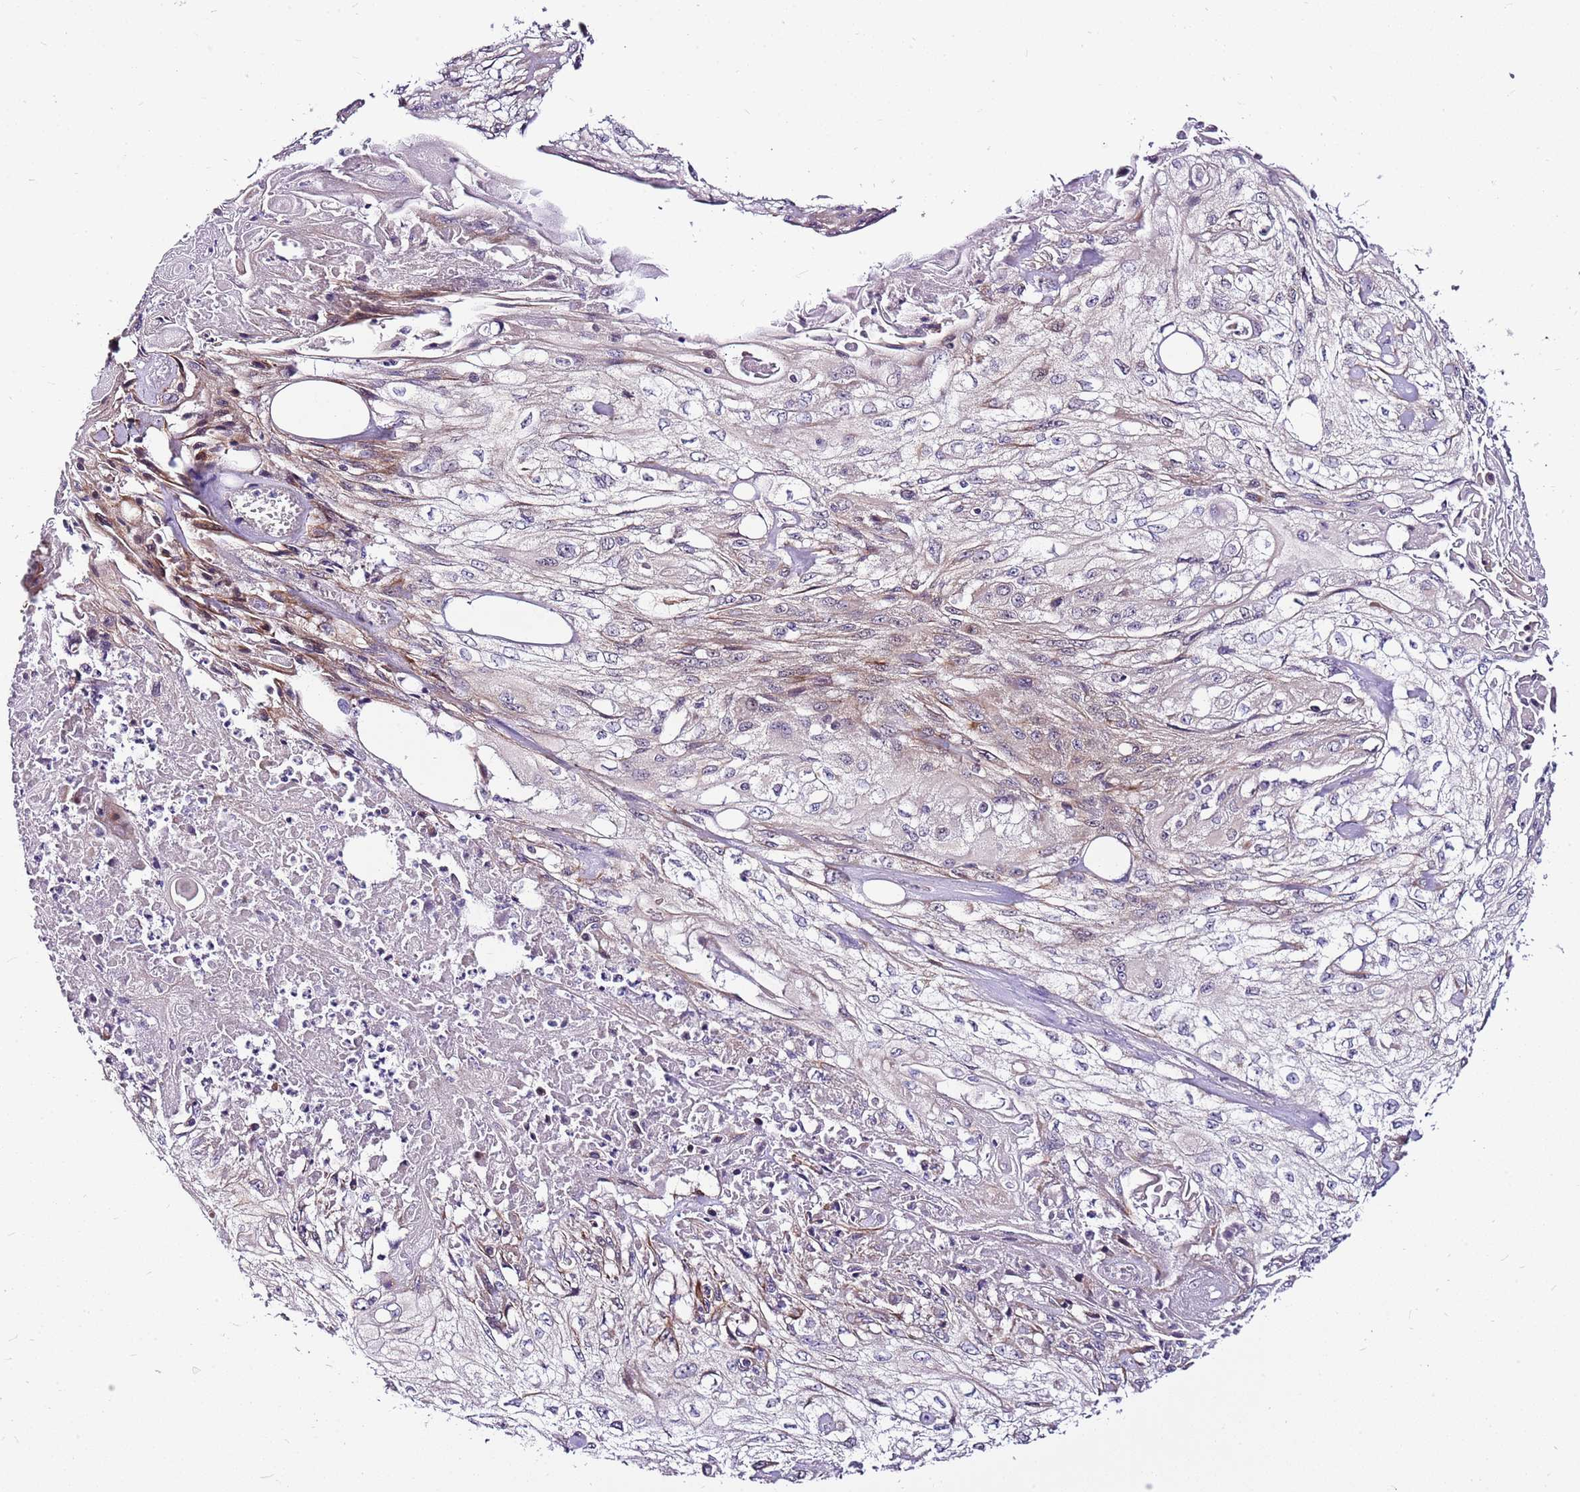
{"staining": {"intensity": "moderate", "quantity": "<25%", "location": "cytoplasmic/membranous,nuclear"}, "tissue": "skin cancer", "cell_type": "Tumor cells", "image_type": "cancer", "snomed": [{"axis": "morphology", "description": "Squamous cell carcinoma, NOS"}, {"axis": "morphology", "description": "Squamous cell carcinoma, metastatic, NOS"}, {"axis": "topography", "description": "Skin"}, {"axis": "topography", "description": "Lymph node"}], "caption": "This image displays IHC staining of skin cancer (squamous cell carcinoma), with low moderate cytoplasmic/membranous and nuclear positivity in about <25% of tumor cells.", "gene": "POLE3", "patient": {"sex": "male", "age": 75}}